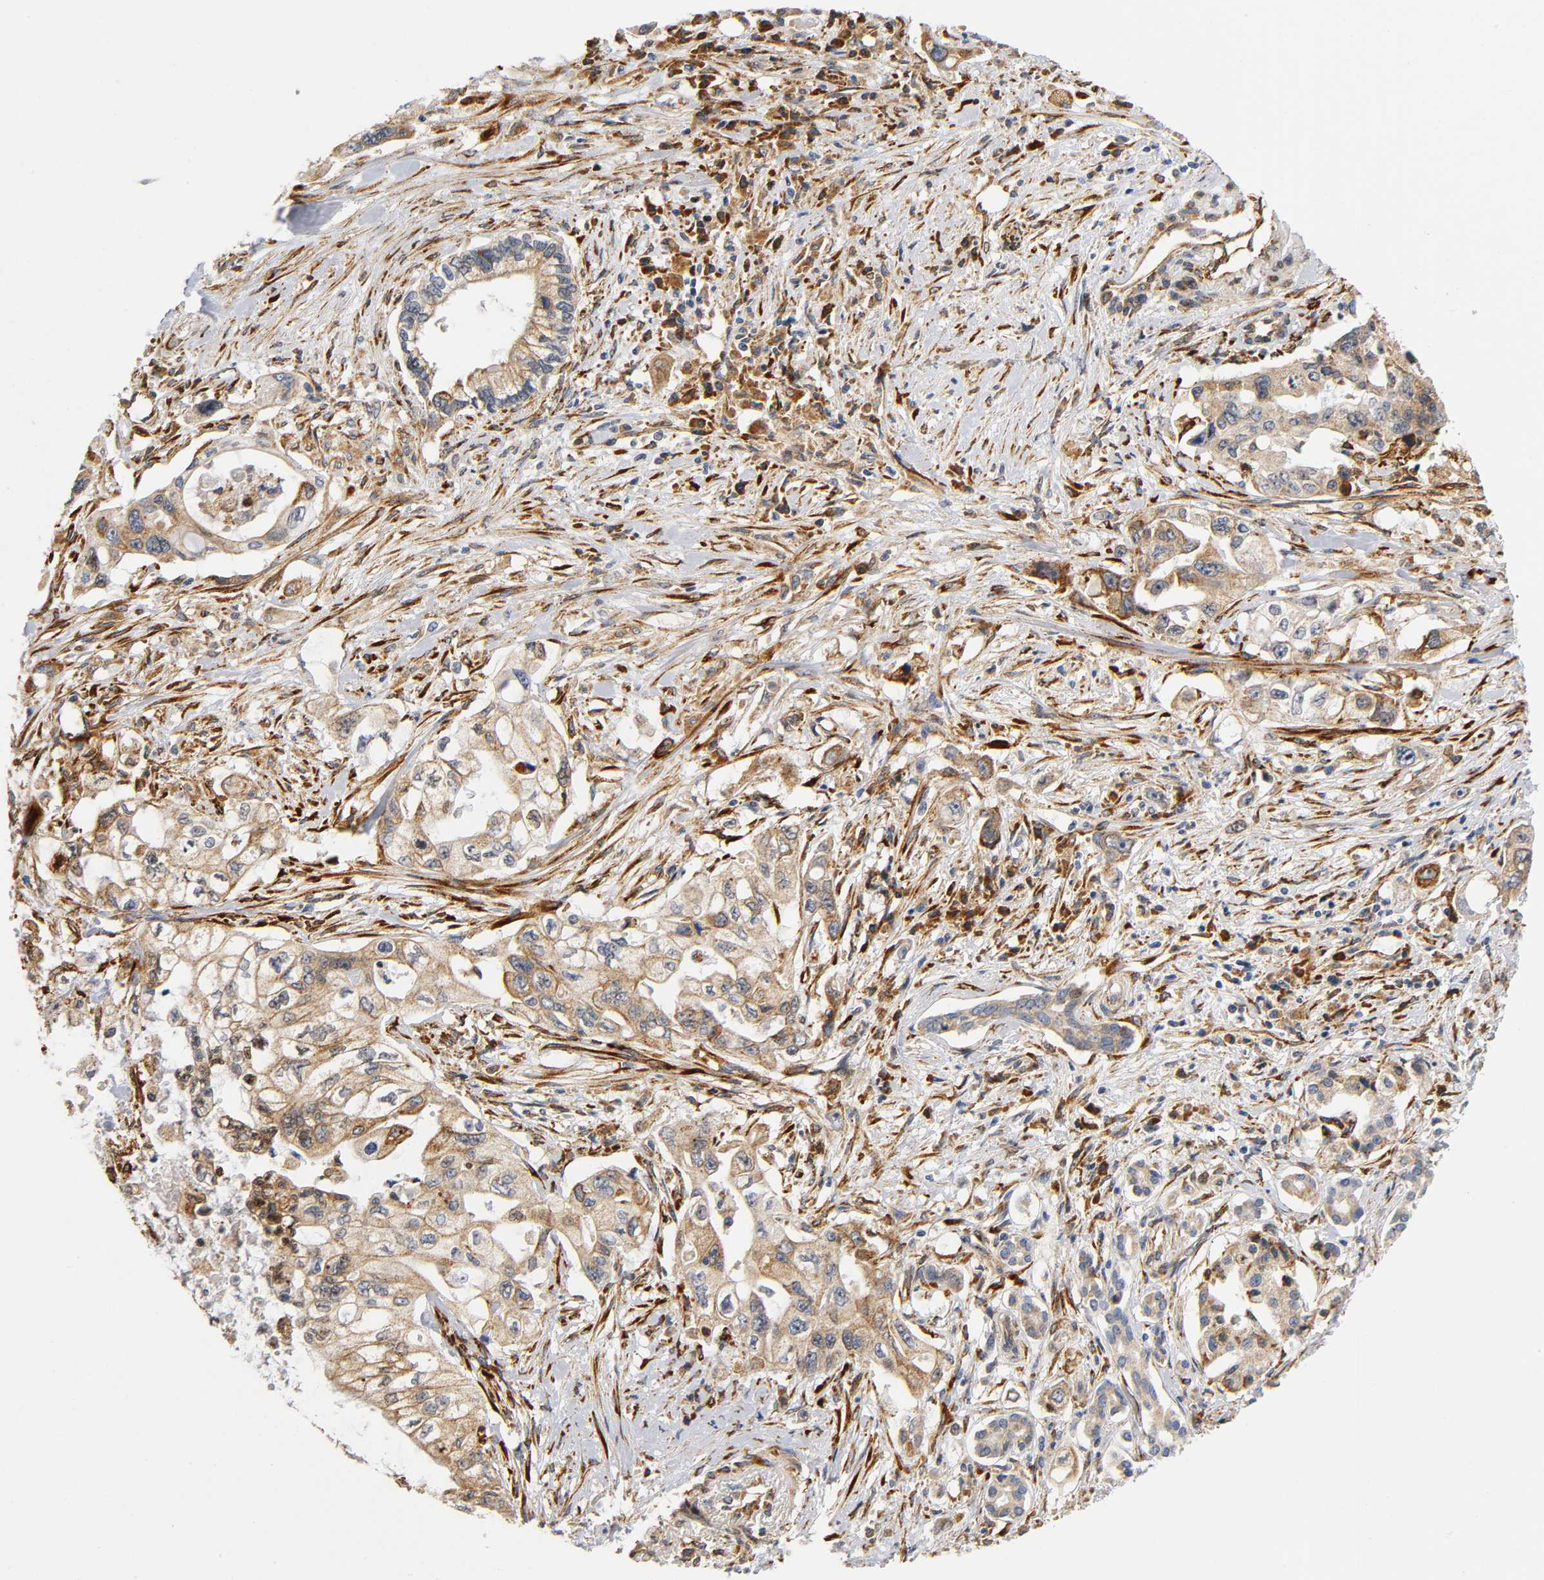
{"staining": {"intensity": "moderate", "quantity": ">75%", "location": "cytoplasmic/membranous"}, "tissue": "pancreatic cancer", "cell_type": "Tumor cells", "image_type": "cancer", "snomed": [{"axis": "morphology", "description": "Normal tissue, NOS"}, {"axis": "topography", "description": "Pancreas"}], "caption": "A photomicrograph of pancreatic cancer stained for a protein shows moderate cytoplasmic/membranous brown staining in tumor cells.", "gene": "SOS2", "patient": {"sex": "male", "age": 42}}